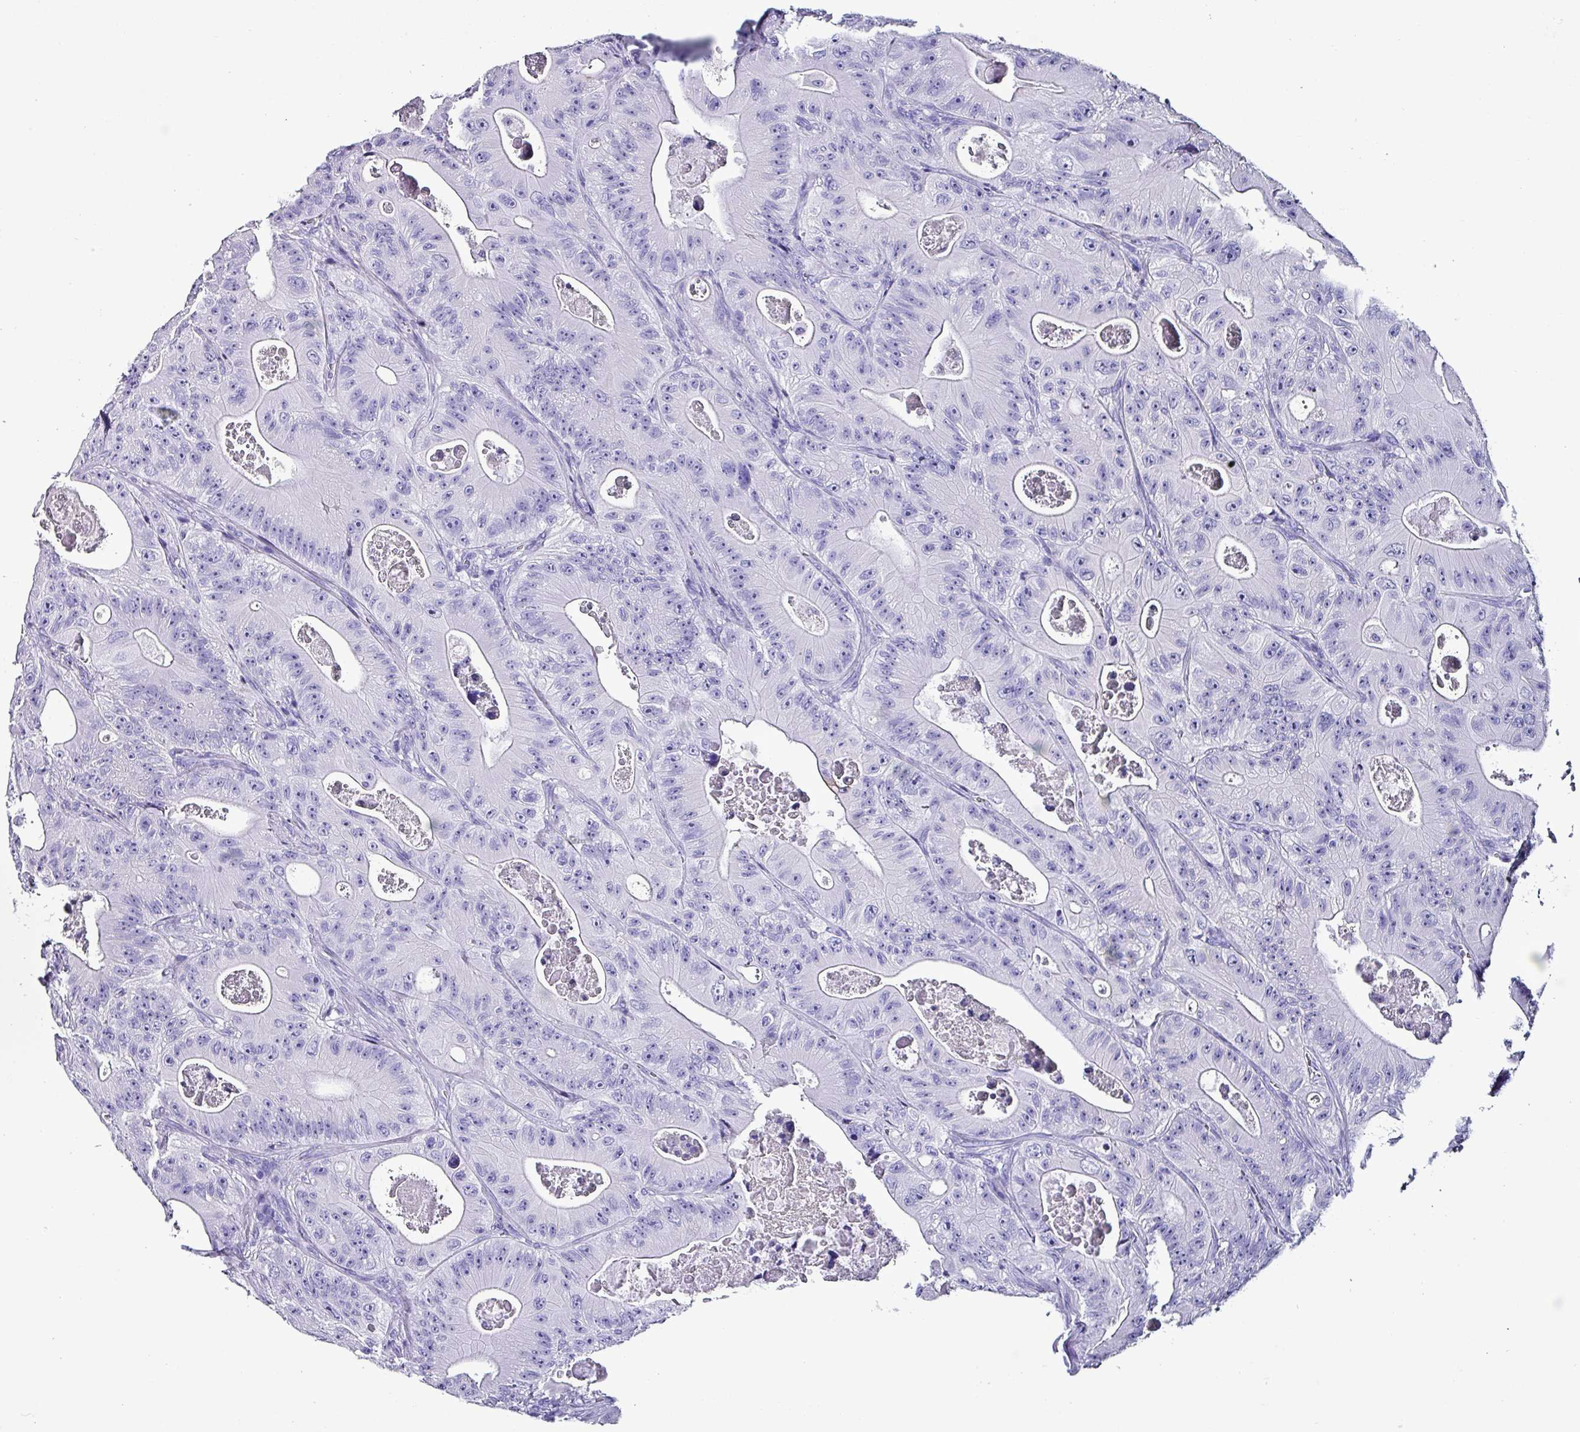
{"staining": {"intensity": "negative", "quantity": "none", "location": "none"}, "tissue": "colorectal cancer", "cell_type": "Tumor cells", "image_type": "cancer", "snomed": [{"axis": "morphology", "description": "Adenocarcinoma, NOS"}, {"axis": "topography", "description": "Colon"}], "caption": "Tumor cells are negative for protein expression in human colorectal cancer.", "gene": "KRT6C", "patient": {"sex": "female", "age": 46}}